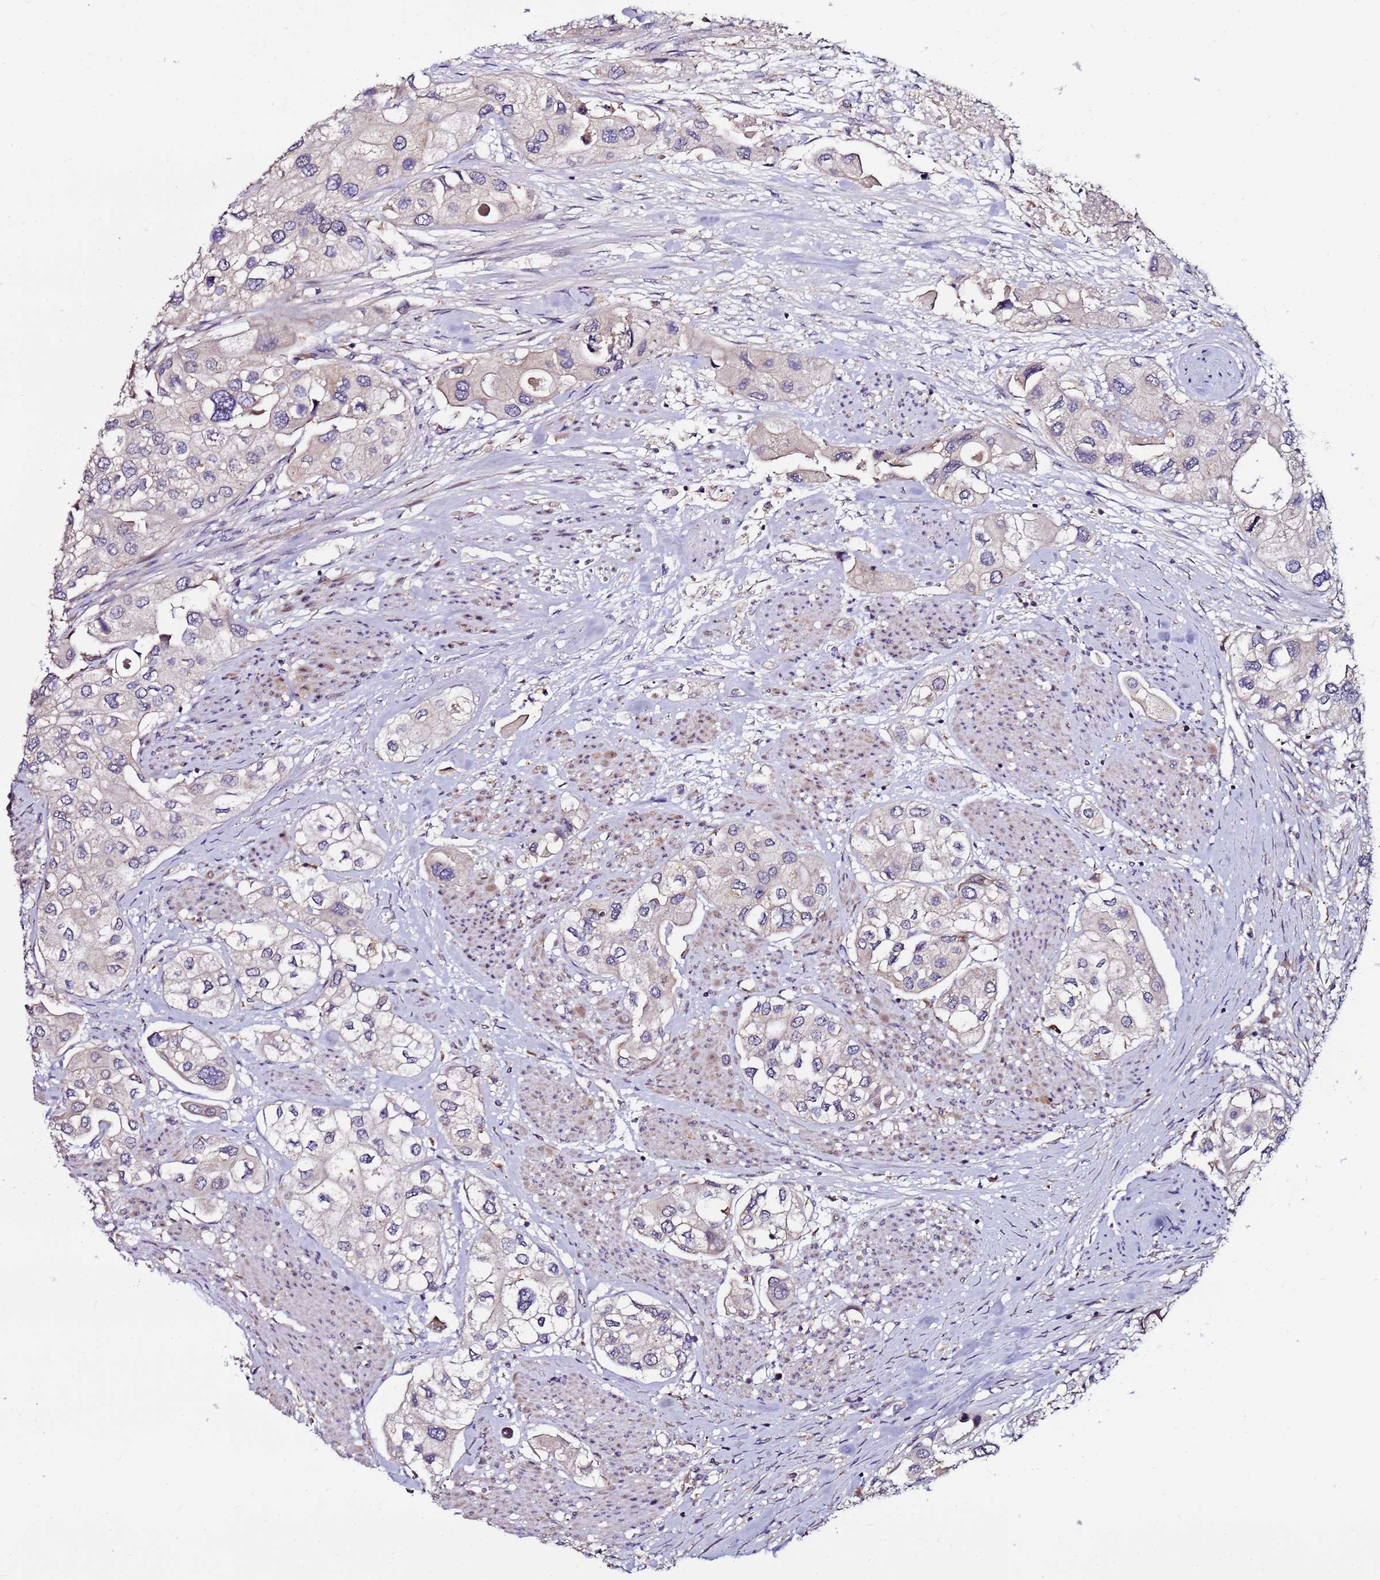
{"staining": {"intensity": "negative", "quantity": "none", "location": "none"}, "tissue": "urothelial cancer", "cell_type": "Tumor cells", "image_type": "cancer", "snomed": [{"axis": "morphology", "description": "Urothelial carcinoma, High grade"}, {"axis": "topography", "description": "Urinary bladder"}], "caption": "This is an immunohistochemistry photomicrograph of urothelial cancer. There is no positivity in tumor cells.", "gene": "KRI1", "patient": {"sex": "male", "age": 64}}